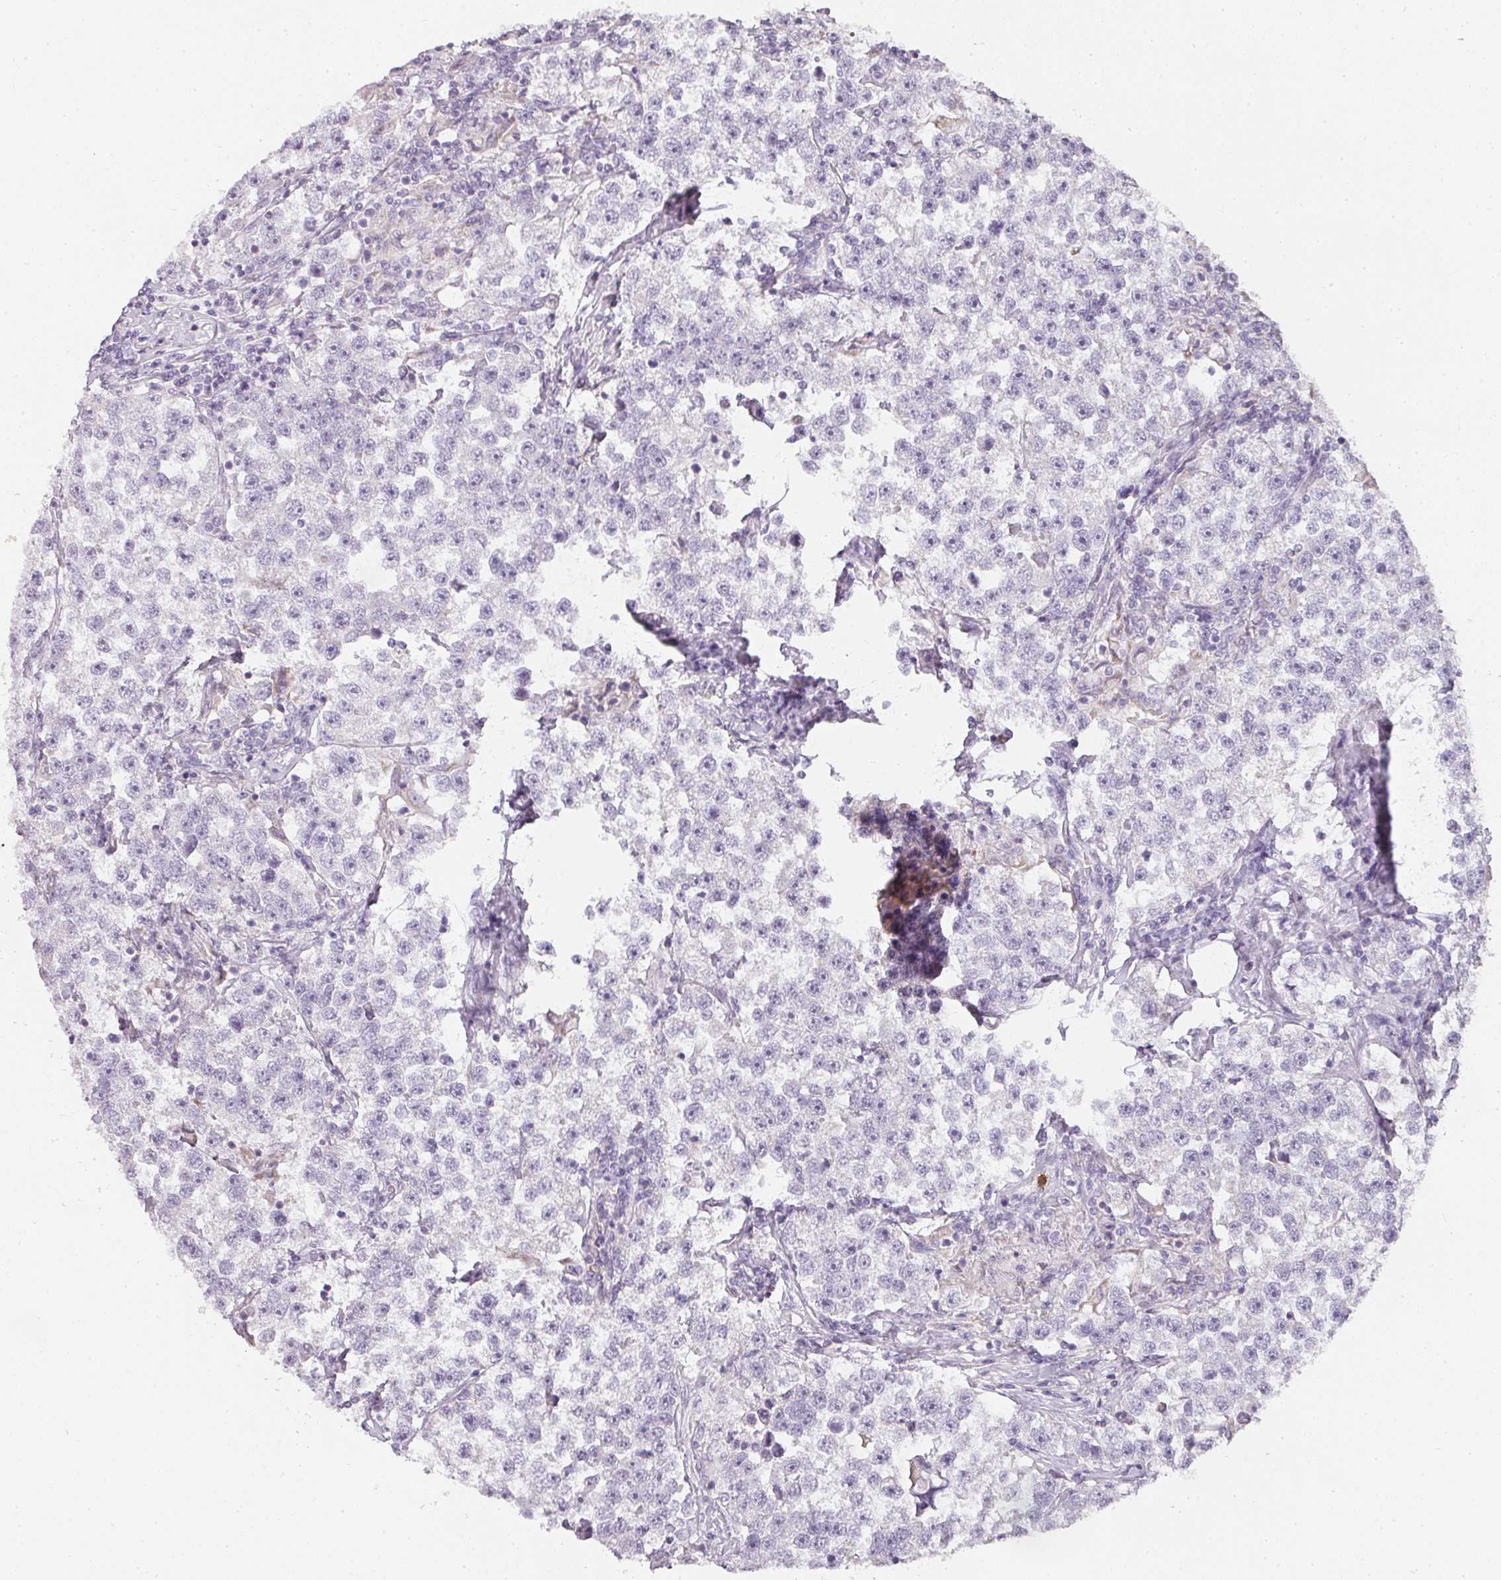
{"staining": {"intensity": "negative", "quantity": "none", "location": "none"}, "tissue": "testis cancer", "cell_type": "Tumor cells", "image_type": "cancer", "snomed": [{"axis": "morphology", "description": "Seminoma, NOS"}, {"axis": "topography", "description": "Testis"}], "caption": "Testis cancer was stained to show a protein in brown. There is no significant expression in tumor cells. The staining was performed using DAB (3,3'-diaminobenzidine) to visualize the protein expression in brown, while the nuclei were stained in blue with hematoxylin (Magnification: 20x).", "gene": "CAMP", "patient": {"sex": "male", "age": 46}}